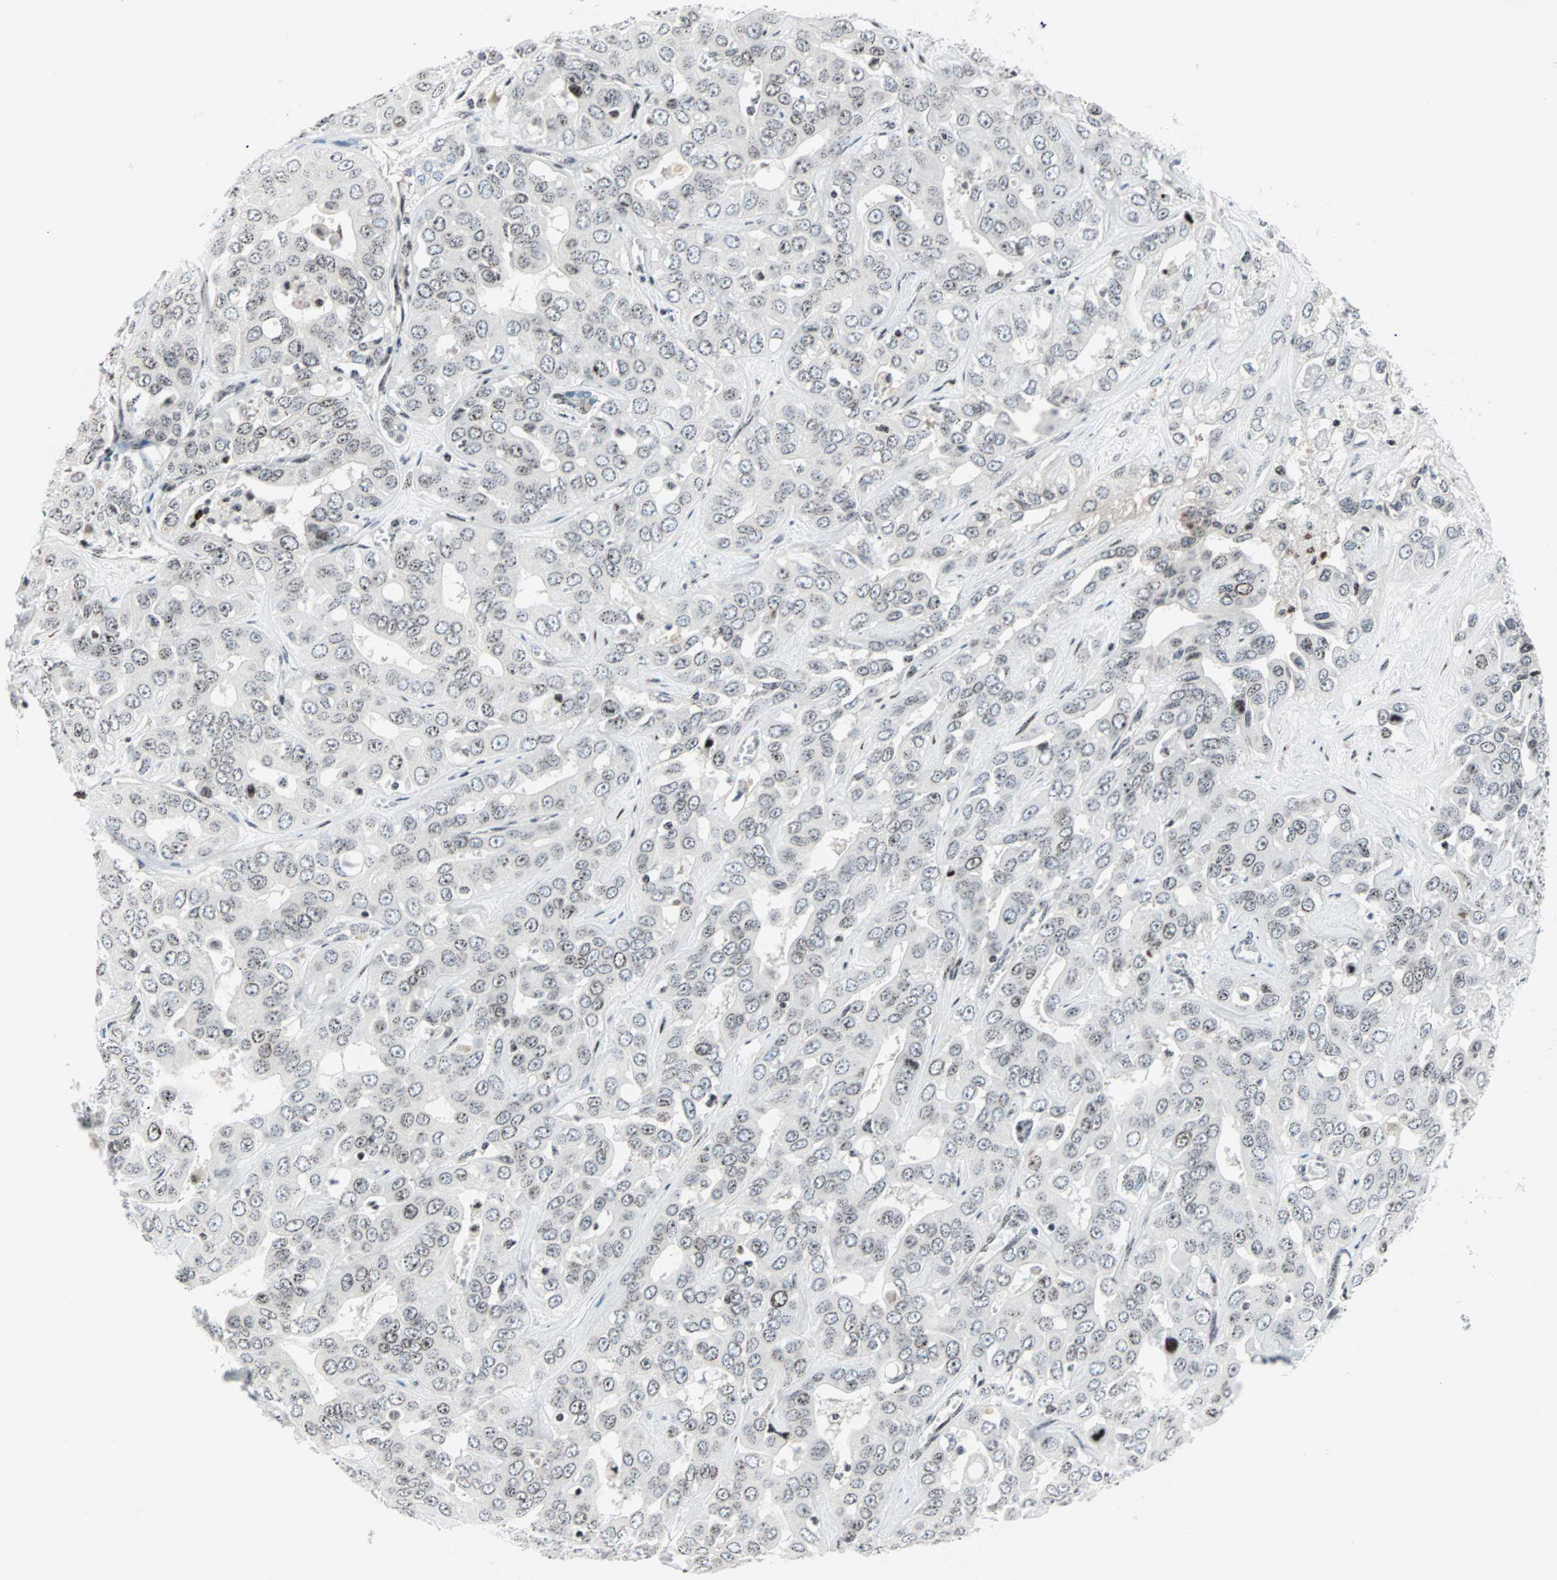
{"staining": {"intensity": "weak", "quantity": "25%-75%", "location": "nuclear"}, "tissue": "liver cancer", "cell_type": "Tumor cells", "image_type": "cancer", "snomed": [{"axis": "morphology", "description": "Cholangiocarcinoma"}, {"axis": "topography", "description": "Liver"}], "caption": "Immunohistochemistry (IHC) of human liver cancer displays low levels of weak nuclear expression in about 25%-75% of tumor cells.", "gene": "CENPA", "patient": {"sex": "female", "age": 52}}